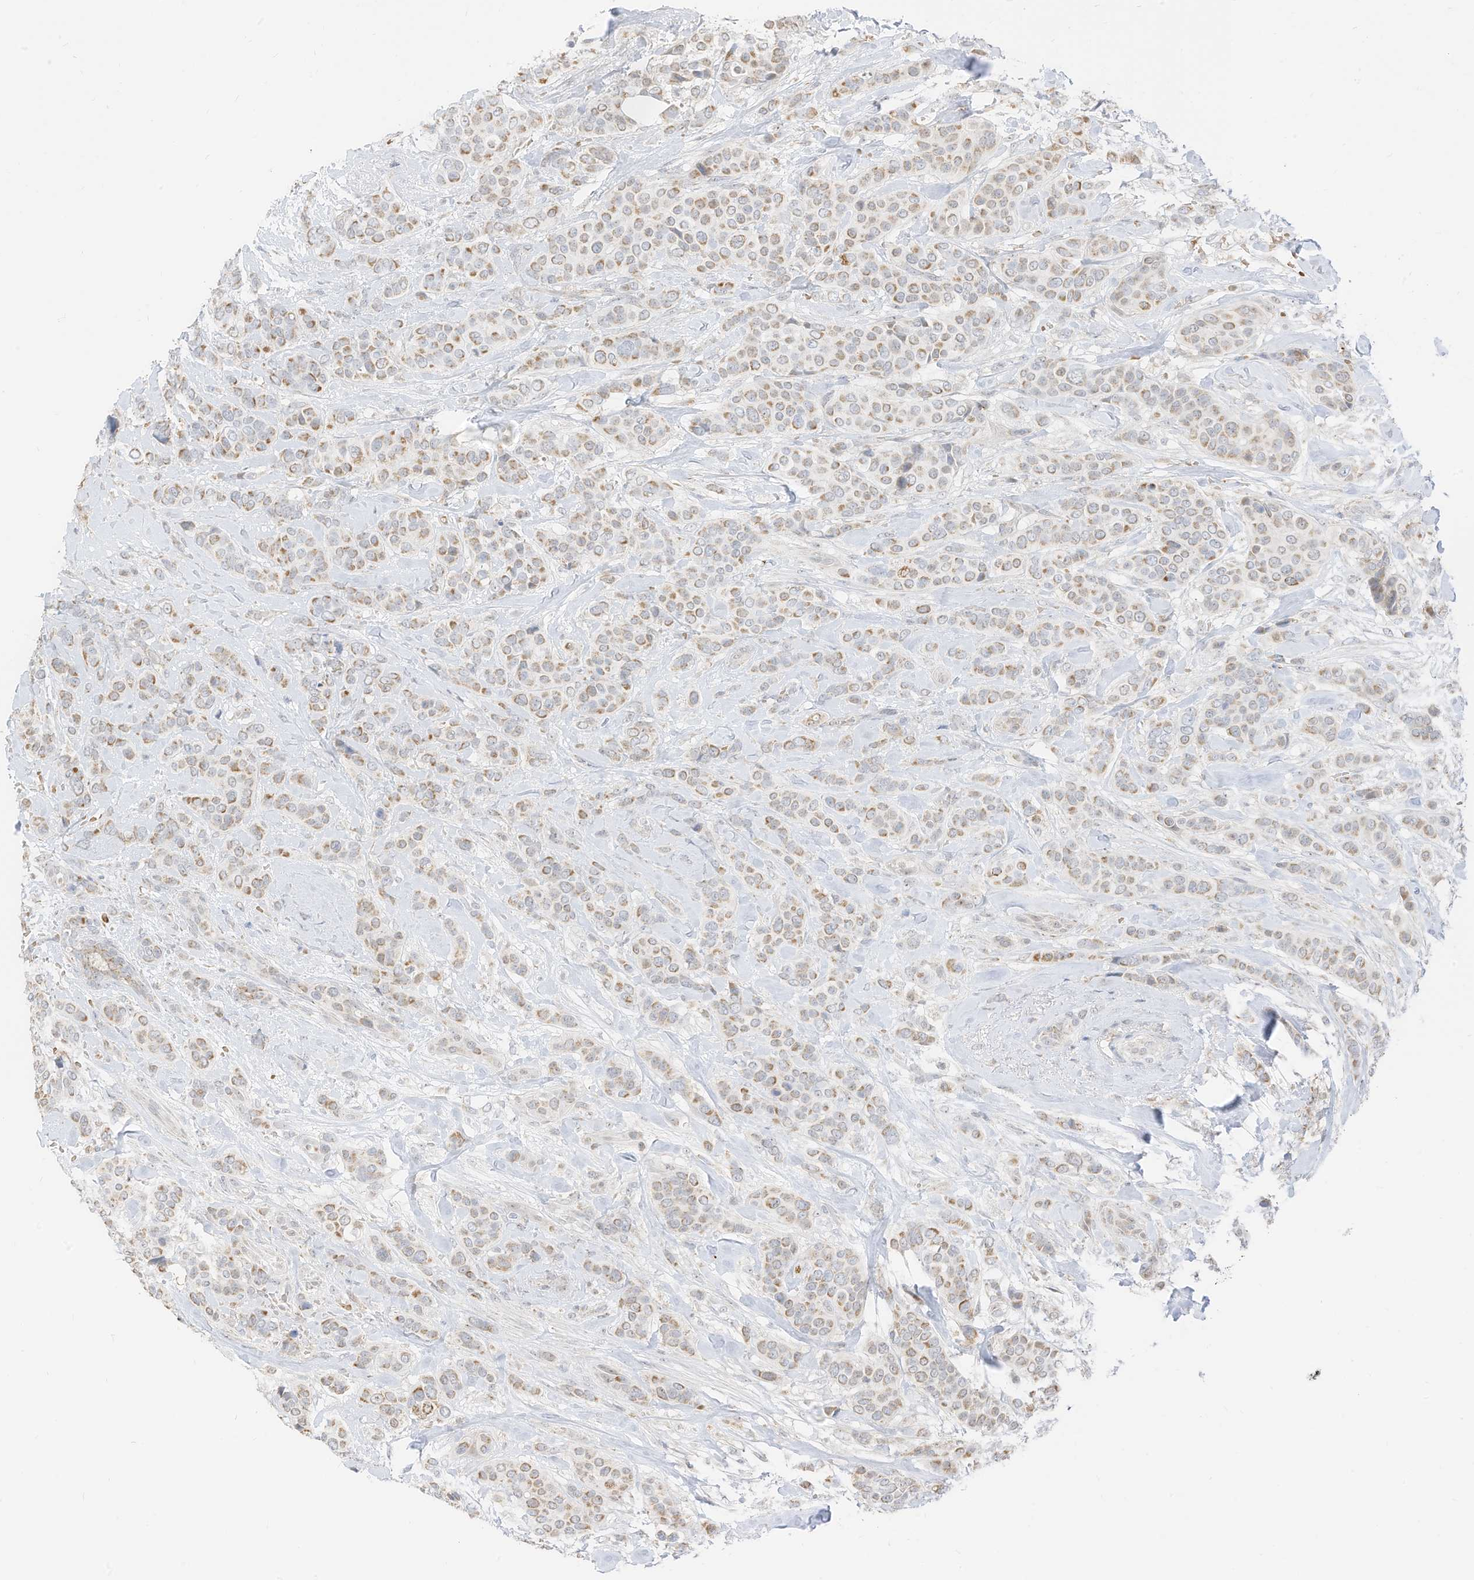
{"staining": {"intensity": "moderate", "quantity": ">75%", "location": "cytoplasmic/membranous"}, "tissue": "breast cancer", "cell_type": "Tumor cells", "image_type": "cancer", "snomed": [{"axis": "morphology", "description": "Lobular carcinoma"}, {"axis": "topography", "description": "Breast"}], "caption": "Immunohistochemistry (IHC) (DAB) staining of breast cancer displays moderate cytoplasmic/membranous protein expression in about >75% of tumor cells.", "gene": "MTUS2", "patient": {"sex": "female", "age": 51}}